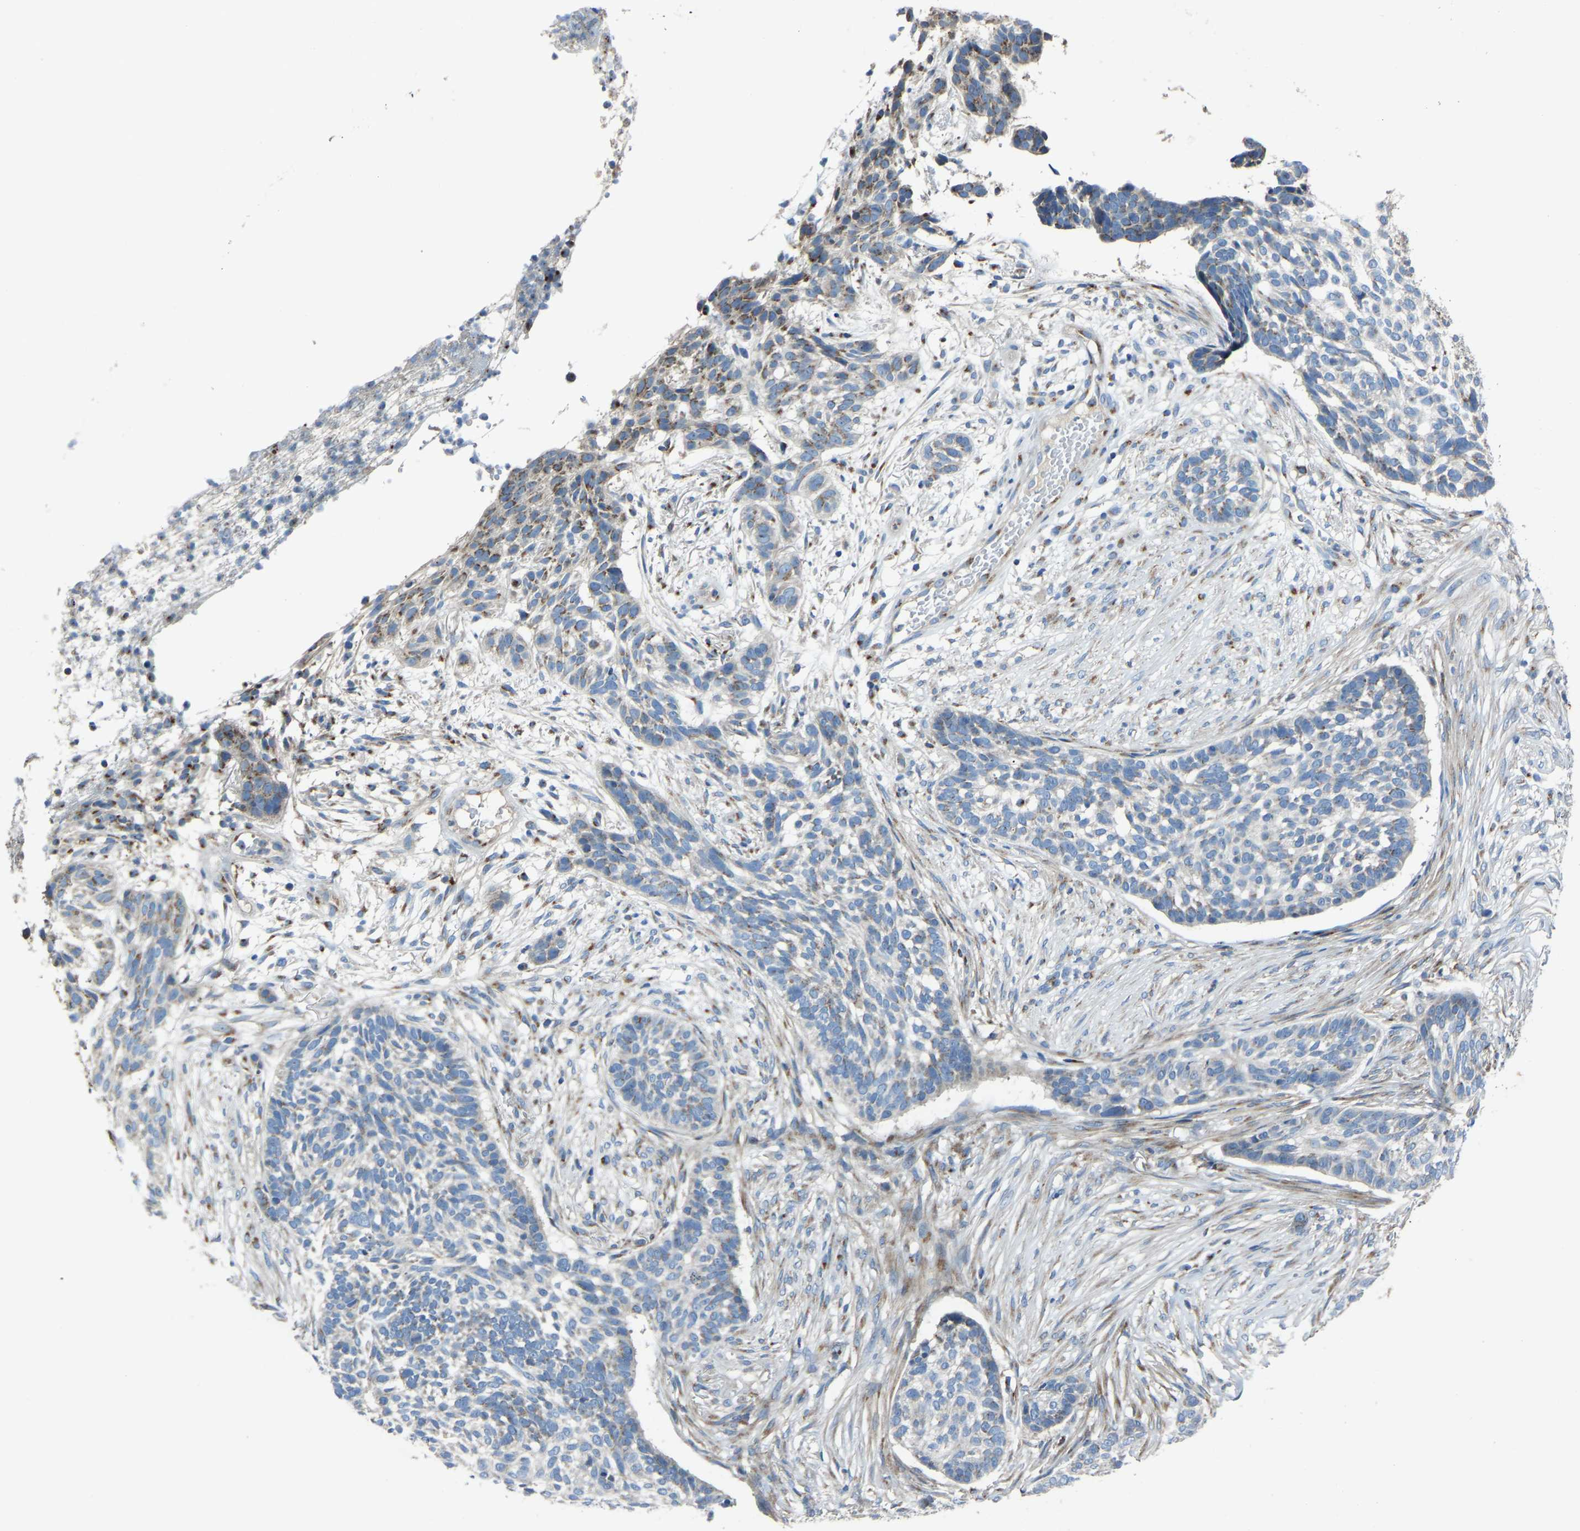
{"staining": {"intensity": "negative", "quantity": "none", "location": "none"}, "tissue": "skin cancer", "cell_type": "Tumor cells", "image_type": "cancer", "snomed": [{"axis": "morphology", "description": "Basal cell carcinoma"}, {"axis": "topography", "description": "Skin"}], "caption": "Immunohistochemical staining of basal cell carcinoma (skin) reveals no significant expression in tumor cells.", "gene": "CANT1", "patient": {"sex": "male", "age": 85}}